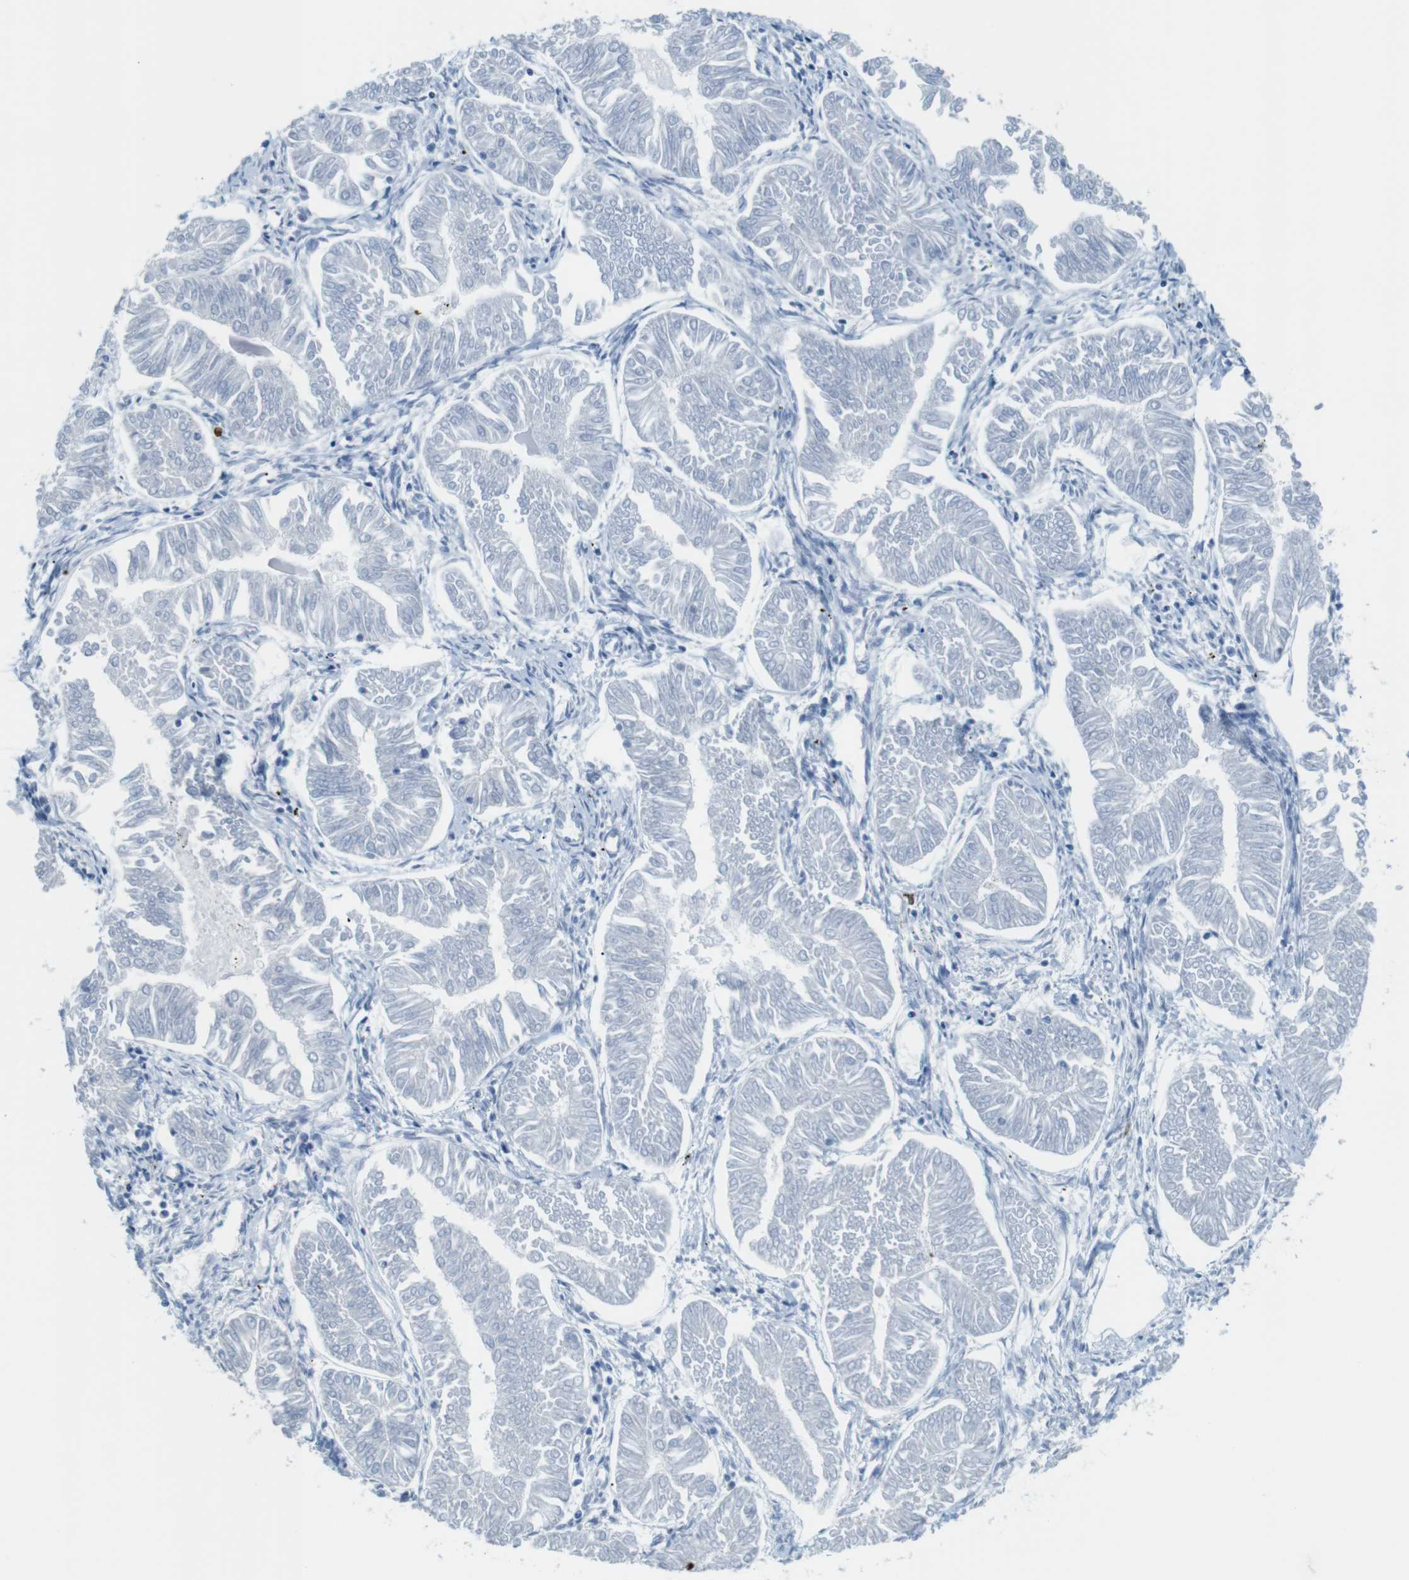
{"staining": {"intensity": "negative", "quantity": "none", "location": "none"}, "tissue": "endometrial cancer", "cell_type": "Tumor cells", "image_type": "cancer", "snomed": [{"axis": "morphology", "description": "Adenocarcinoma, NOS"}, {"axis": "topography", "description": "Endometrium"}], "caption": "Image shows no significant protein staining in tumor cells of endometrial cancer (adenocarcinoma). (DAB immunohistochemistry, high magnification).", "gene": "MCEMP1", "patient": {"sex": "female", "age": 53}}